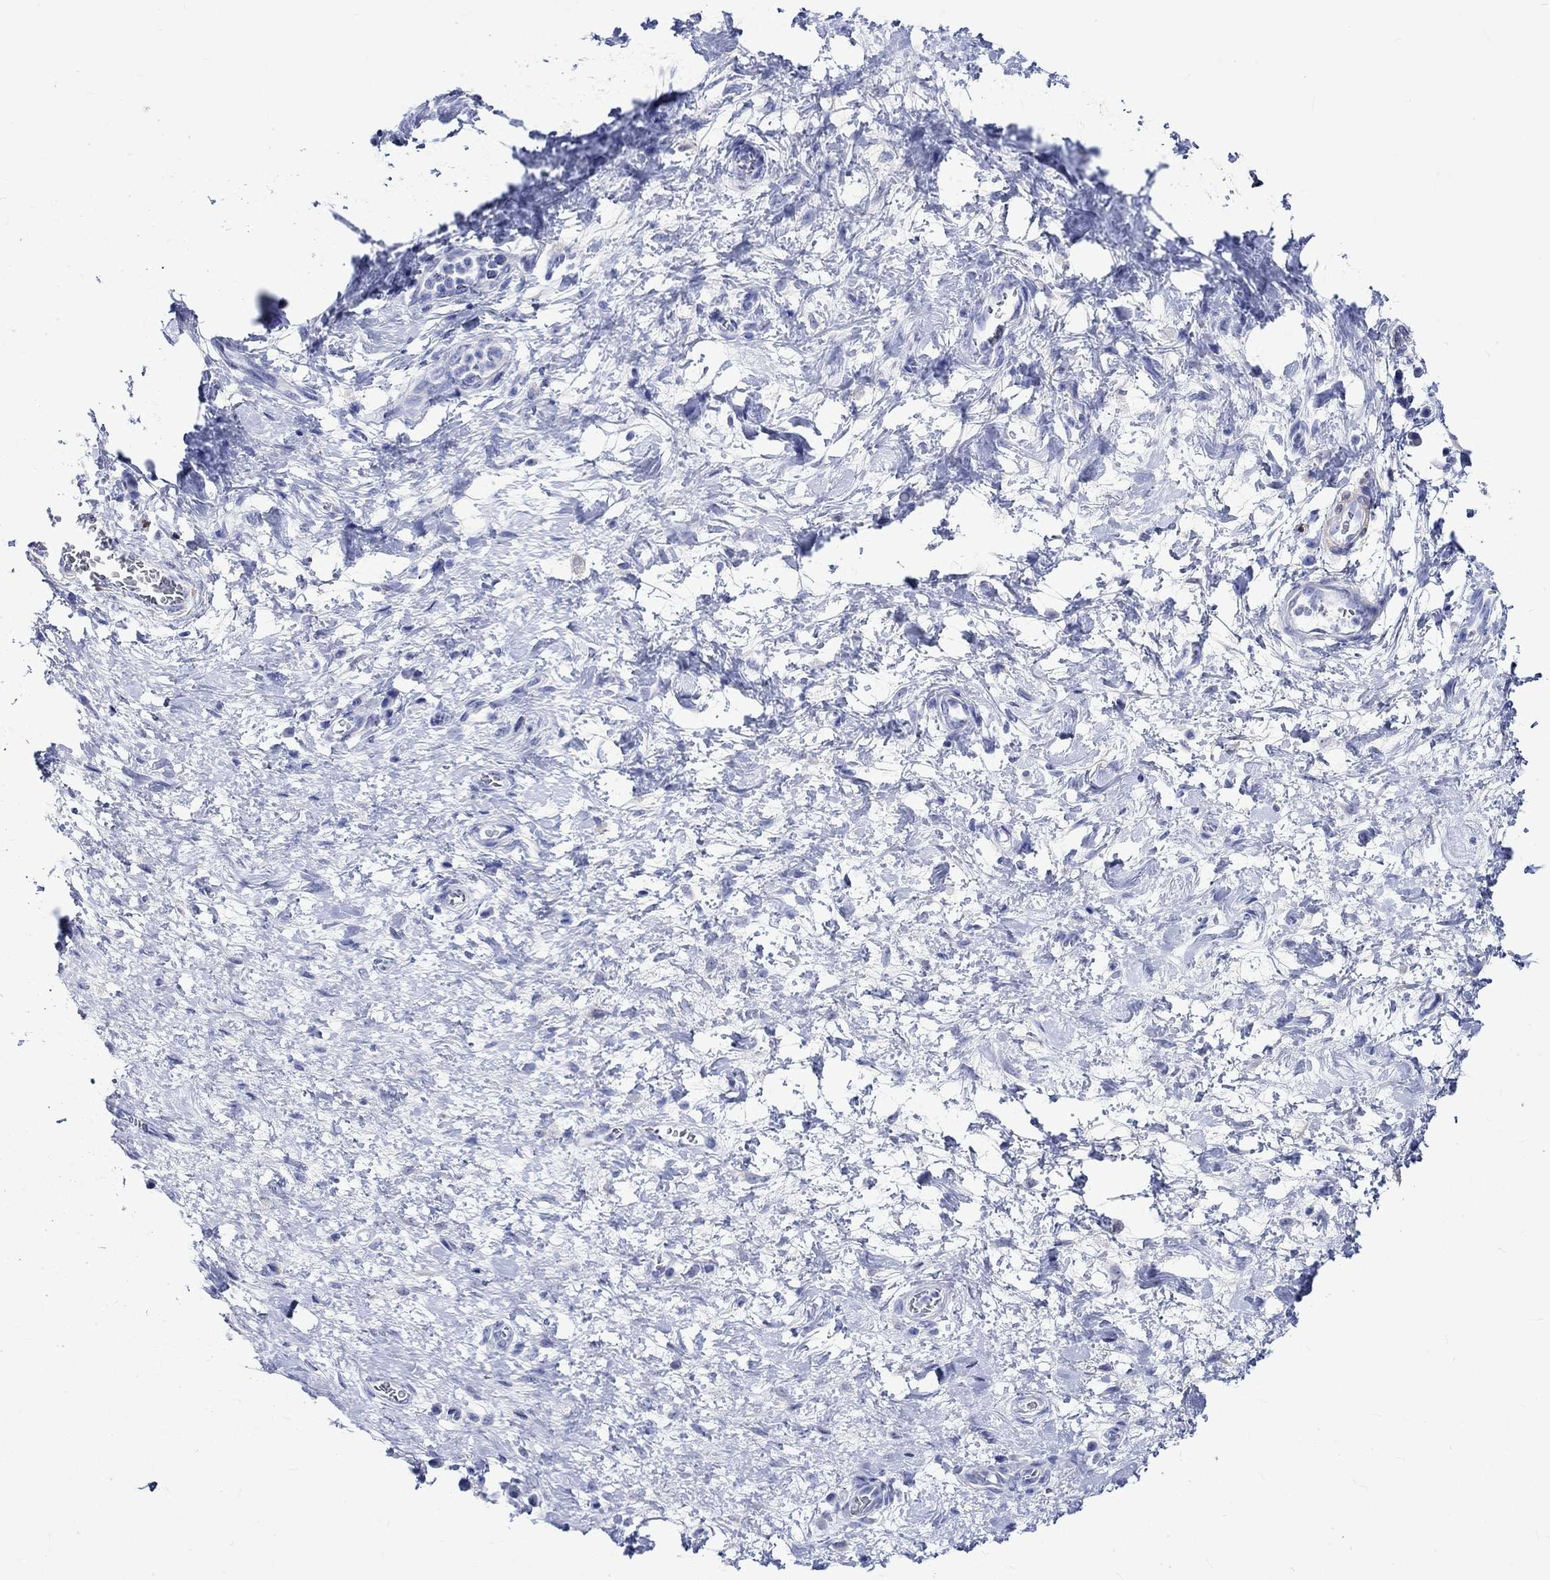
{"staining": {"intensity": "negative", "quantity": "none", "location": "none"}, "tissue": "stomach cancer", "cell_type": "Tumor cells", "image_type": "cancer", "snomed": [{"axis": "morphology", "description": "Normal tissue, NOS"}, {"axis": "morphology", "description": "Adenocarcinoma, NOS"}, {"axis": "topography", "description": "Stomach"}], "caption": "This image is of stomach cancer stained with immunohistochemistry (IHC) to label a protein in brown with the nuclei are counter-stained blue. There is no expression in tumor cells.", "gene": "CRYAB", "patient": {"sex": "female", "age": 64}}